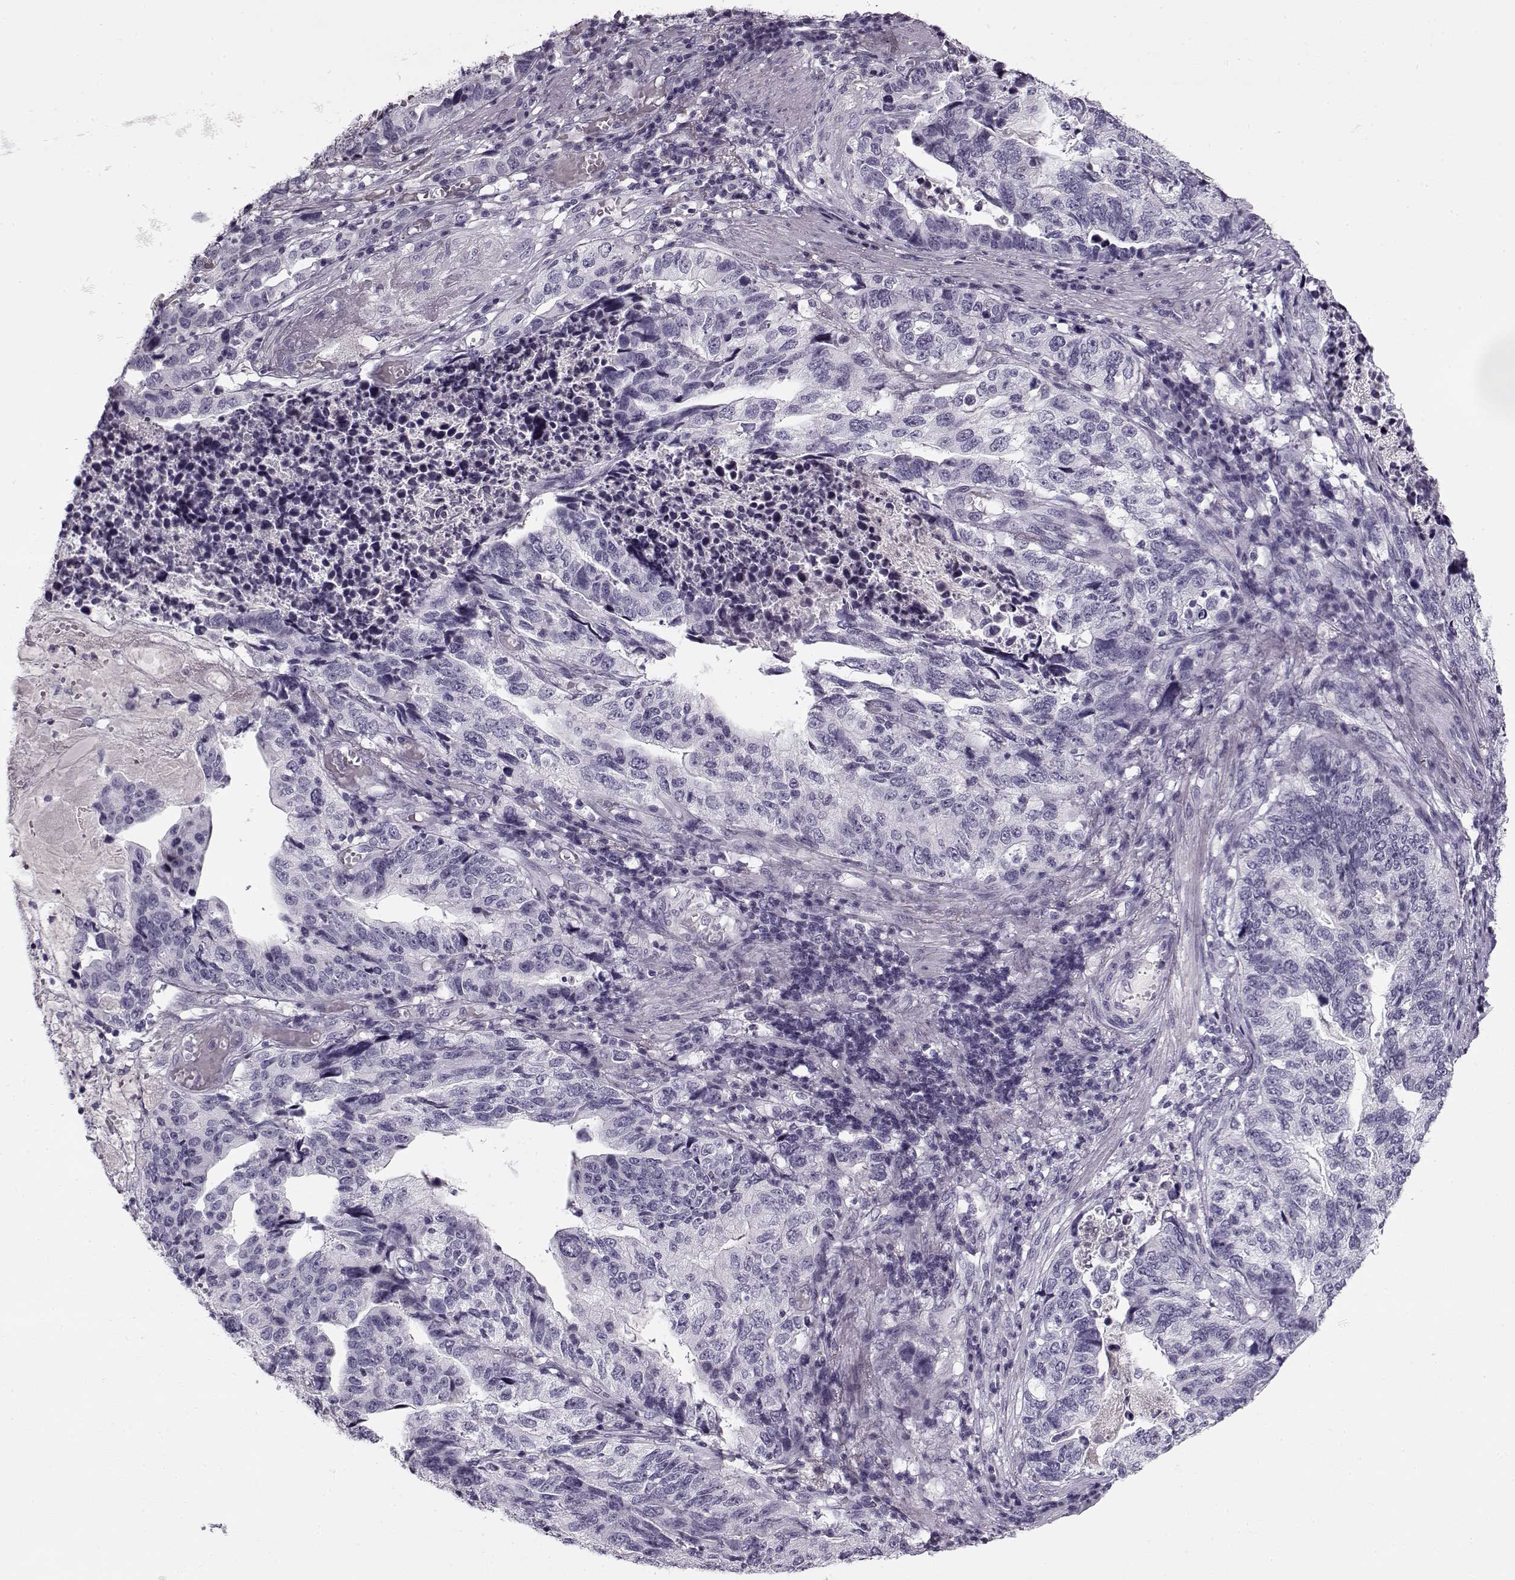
{"staining": {"intensity": "negative", "quantity": "none", "location": "none"}, "tissue": "stomach cancer", "cell_type": "Tumor cells", "image_type": "cancer", "snomed": [{"axis": "morphology", "description": "Adenocarcinoma, NOS"}, {"axis": "topography", "description": "Stomach, upper"}], "caption": "Stomach adenocarcinoma stained for a protein using IHC displays no staining tumor cells.", "gene": "PNMT", "patient": {"sex": "female", "age": 67}}